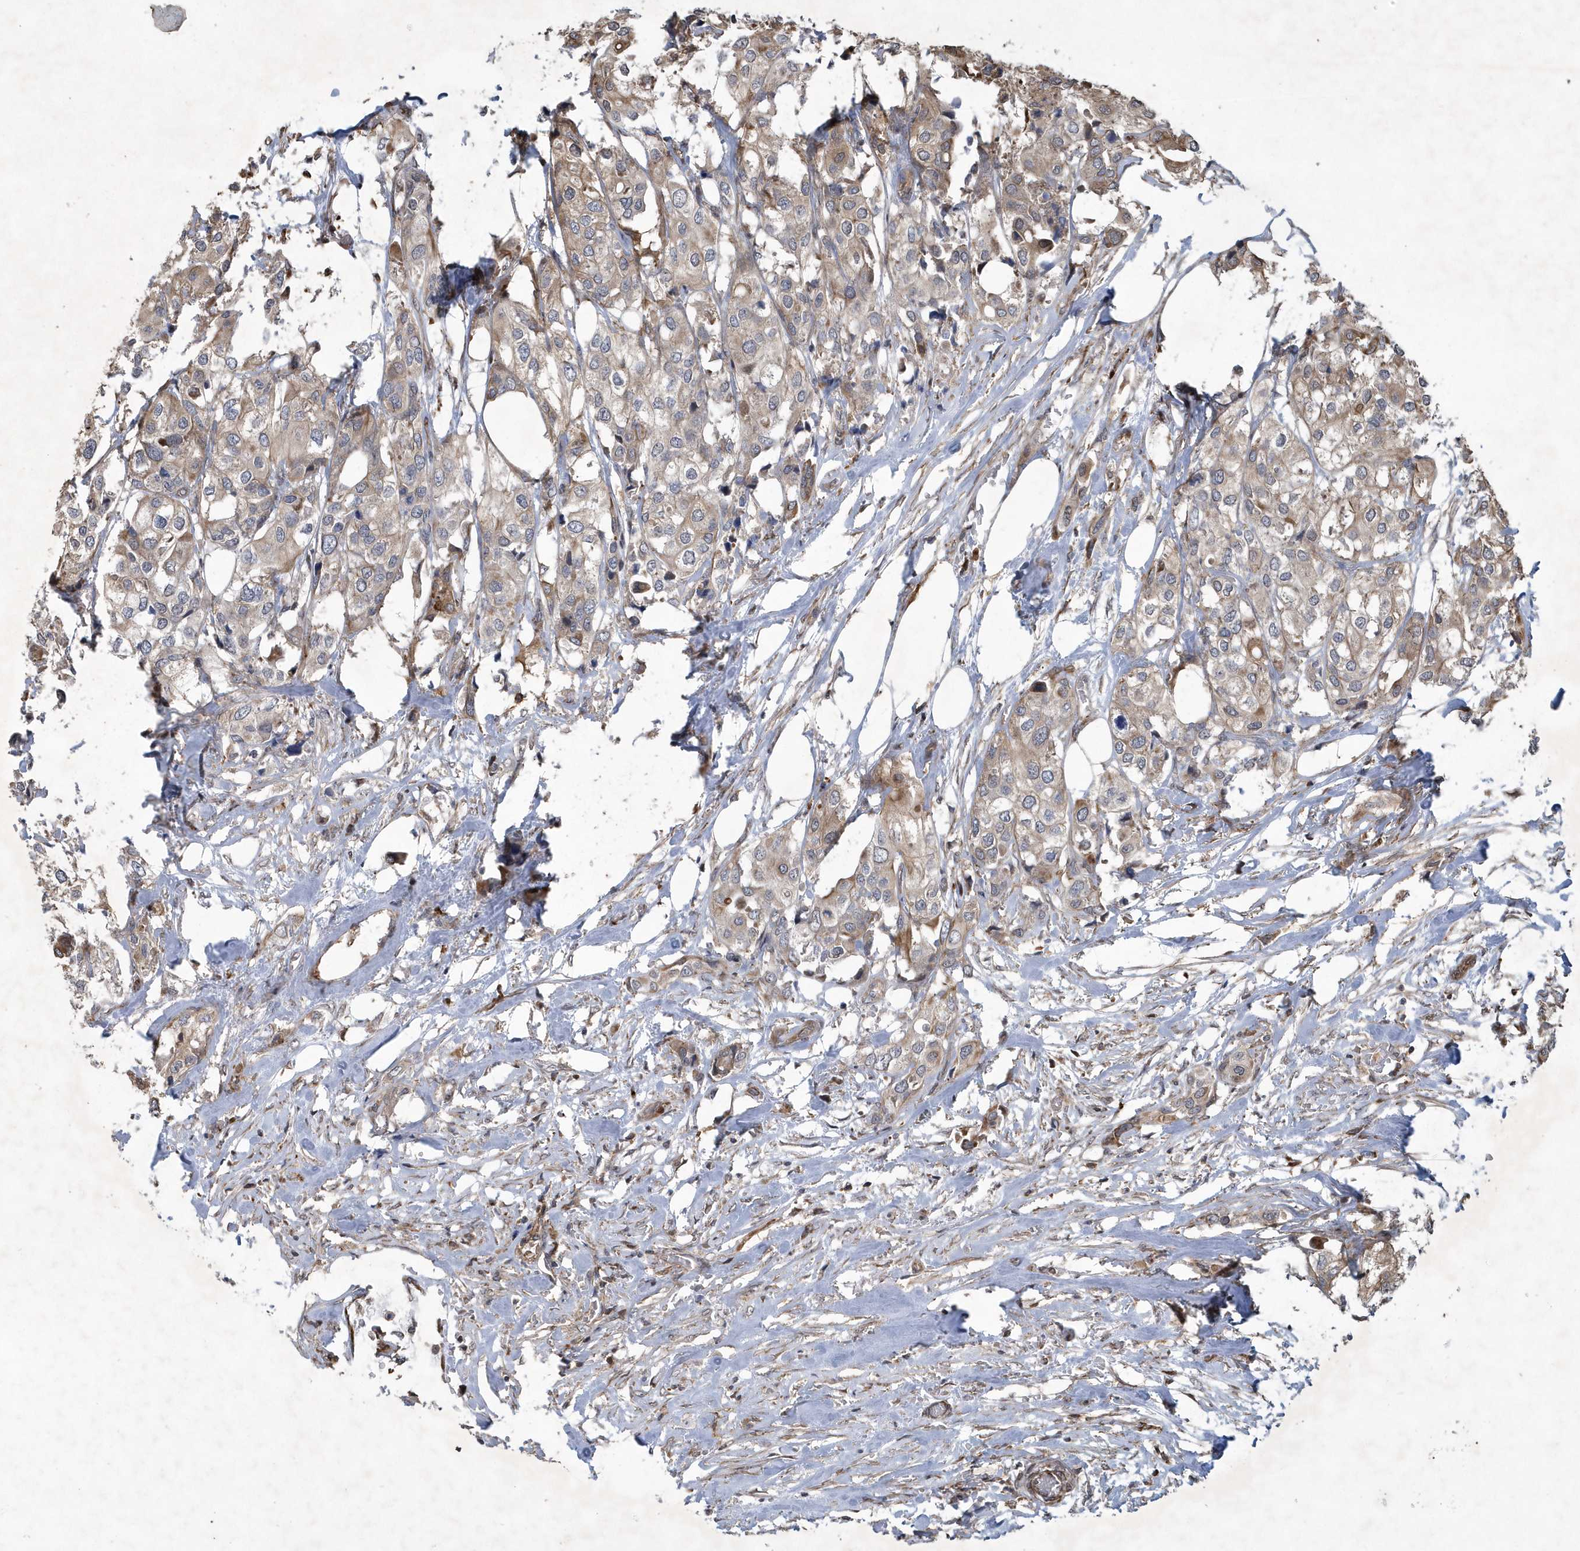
{"staining": {"intensity": "weak", "quantity": "25%-75%", "location": "cytoplasmic/membranous"}, "tissue": "urothelial cancer", "cell_type": "Tumor cells", "image_type": "cancer", "snomed": [{"axis": "morphology", "description": "Urothelial carcinoma, High grade"}, {"axis": "topography", "description": "Urinary bladder"}], "caption": "Immunohistochemistry image of human urothelial carcinoma (high-grade) stained for a protein (brown), which demonstrates low levels of weak cytoplasmic/membranous positivity in approximately 25%-75% of tumor cells.", "gene": "N4BP2", "patient": {"sex": "male", "age": 64}}